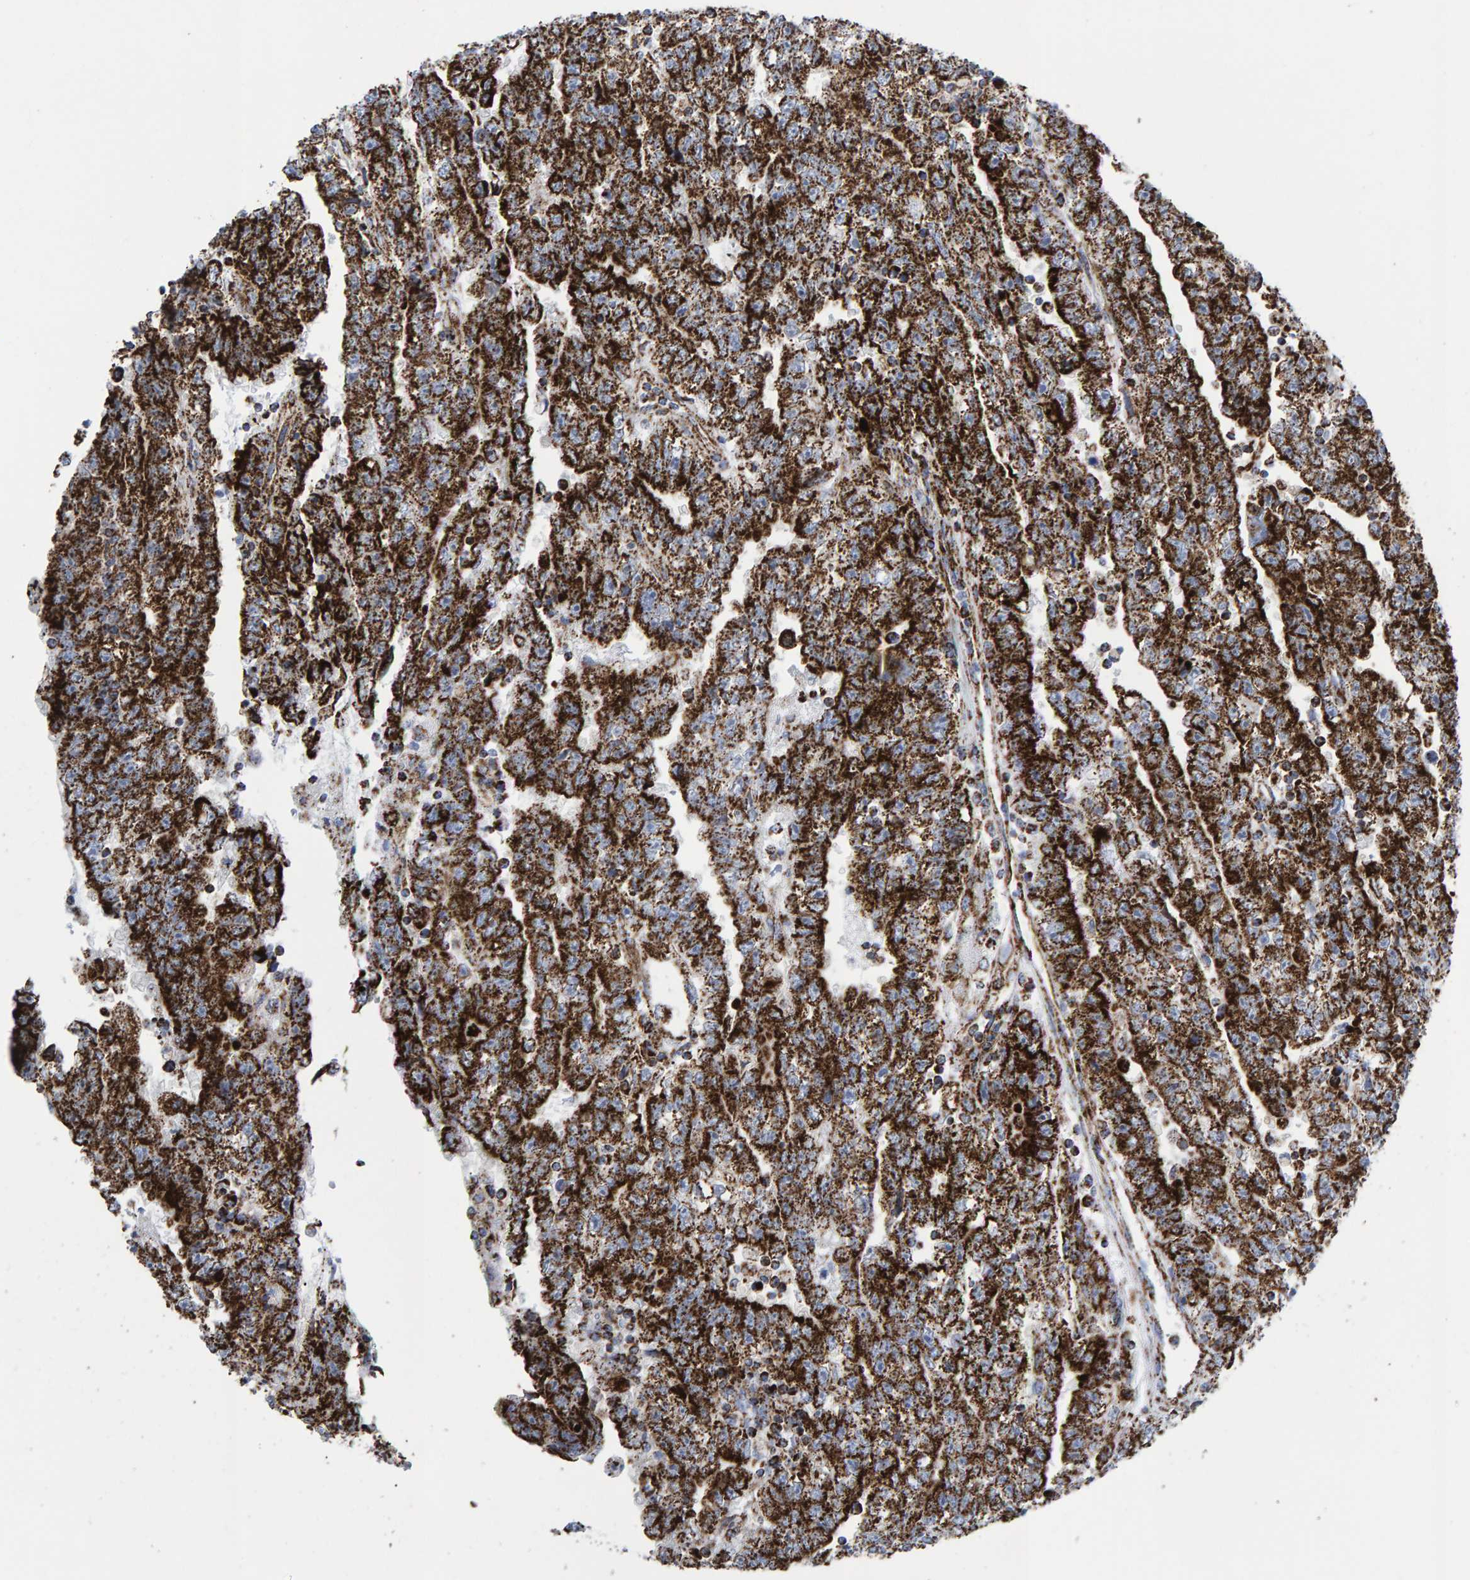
{"staining": {"intensity": "strong", "quantity": ">75%", "location": "cytoplasmic/membranous"}, "tissue": "testis cancer", "cell_type": "Tumor cells", "image_type": "cancer", "snomed": [{"axis": "morphology", "description": "Carcinoma, Embryonal, NOS"}, {"axis": "topography", "description": "Testis"}], "caption": "A high-resolution image shows immunohistochemistry (IHC) staining of testis embryonal carcinoma, which demonstrates strong cytoplasmic/membranous expression in approximately >75% of tumor cells.", "gene": "ENSG00000262660", "patient": {"sex": "male", "age": 25}}